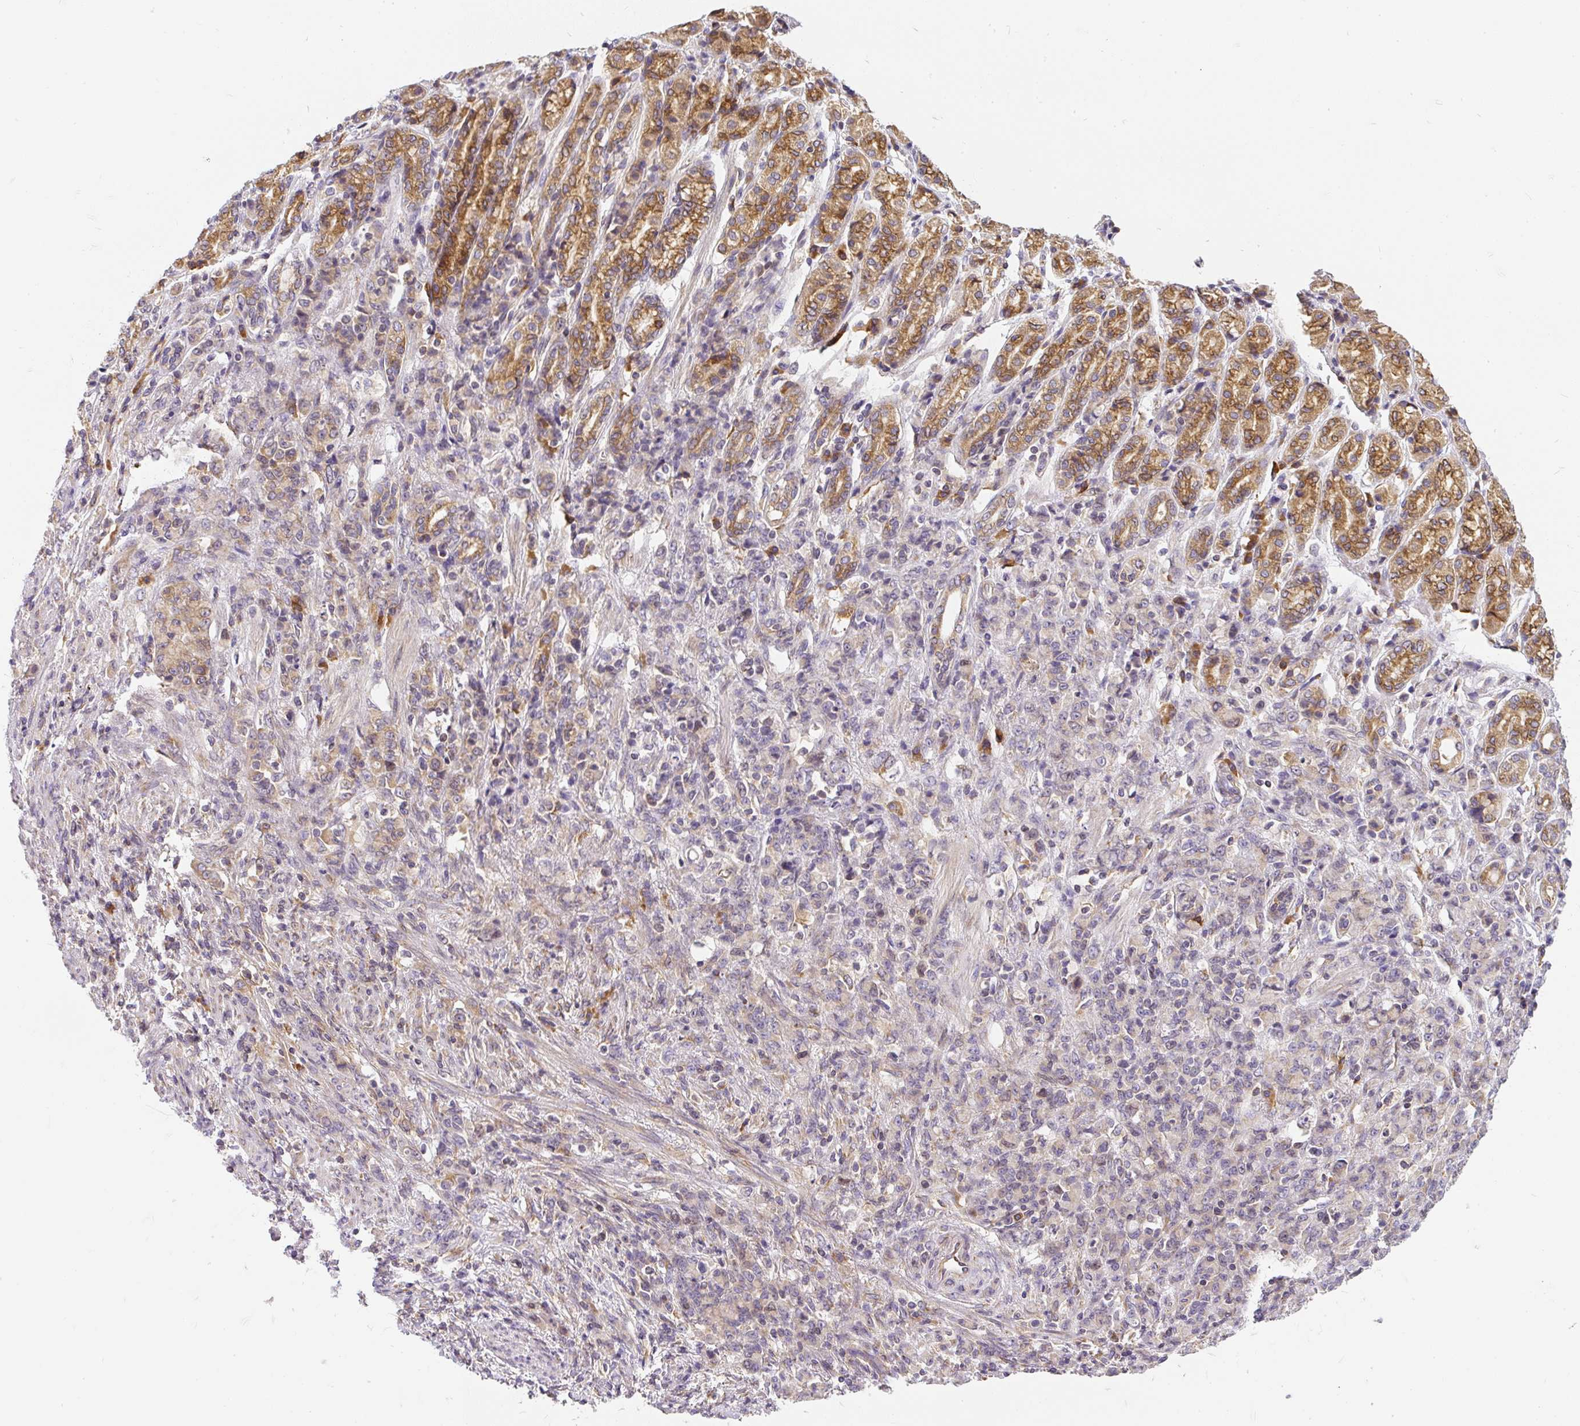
{"staining": {"intensity": "moderate", "quantity": "<25%", "location": "cytoplasmic/membranous"}, "tissue": "stomach cancer", "cell_type": "Tumor cells", "image_type": "cancer", "snomed": [{"axis": "morphology", "description": "Adenocarcinoma, NOS"}, {"axis": "topography", "description": "Stomach"}], "caption": "A photomicrograph of human stomach cancer stained for a protein shows moderate cytoplasmic/membranous brown staining in tumor cells.", "gene": "CYP20A1", "patient": {"sex": "female", "age": 79}}